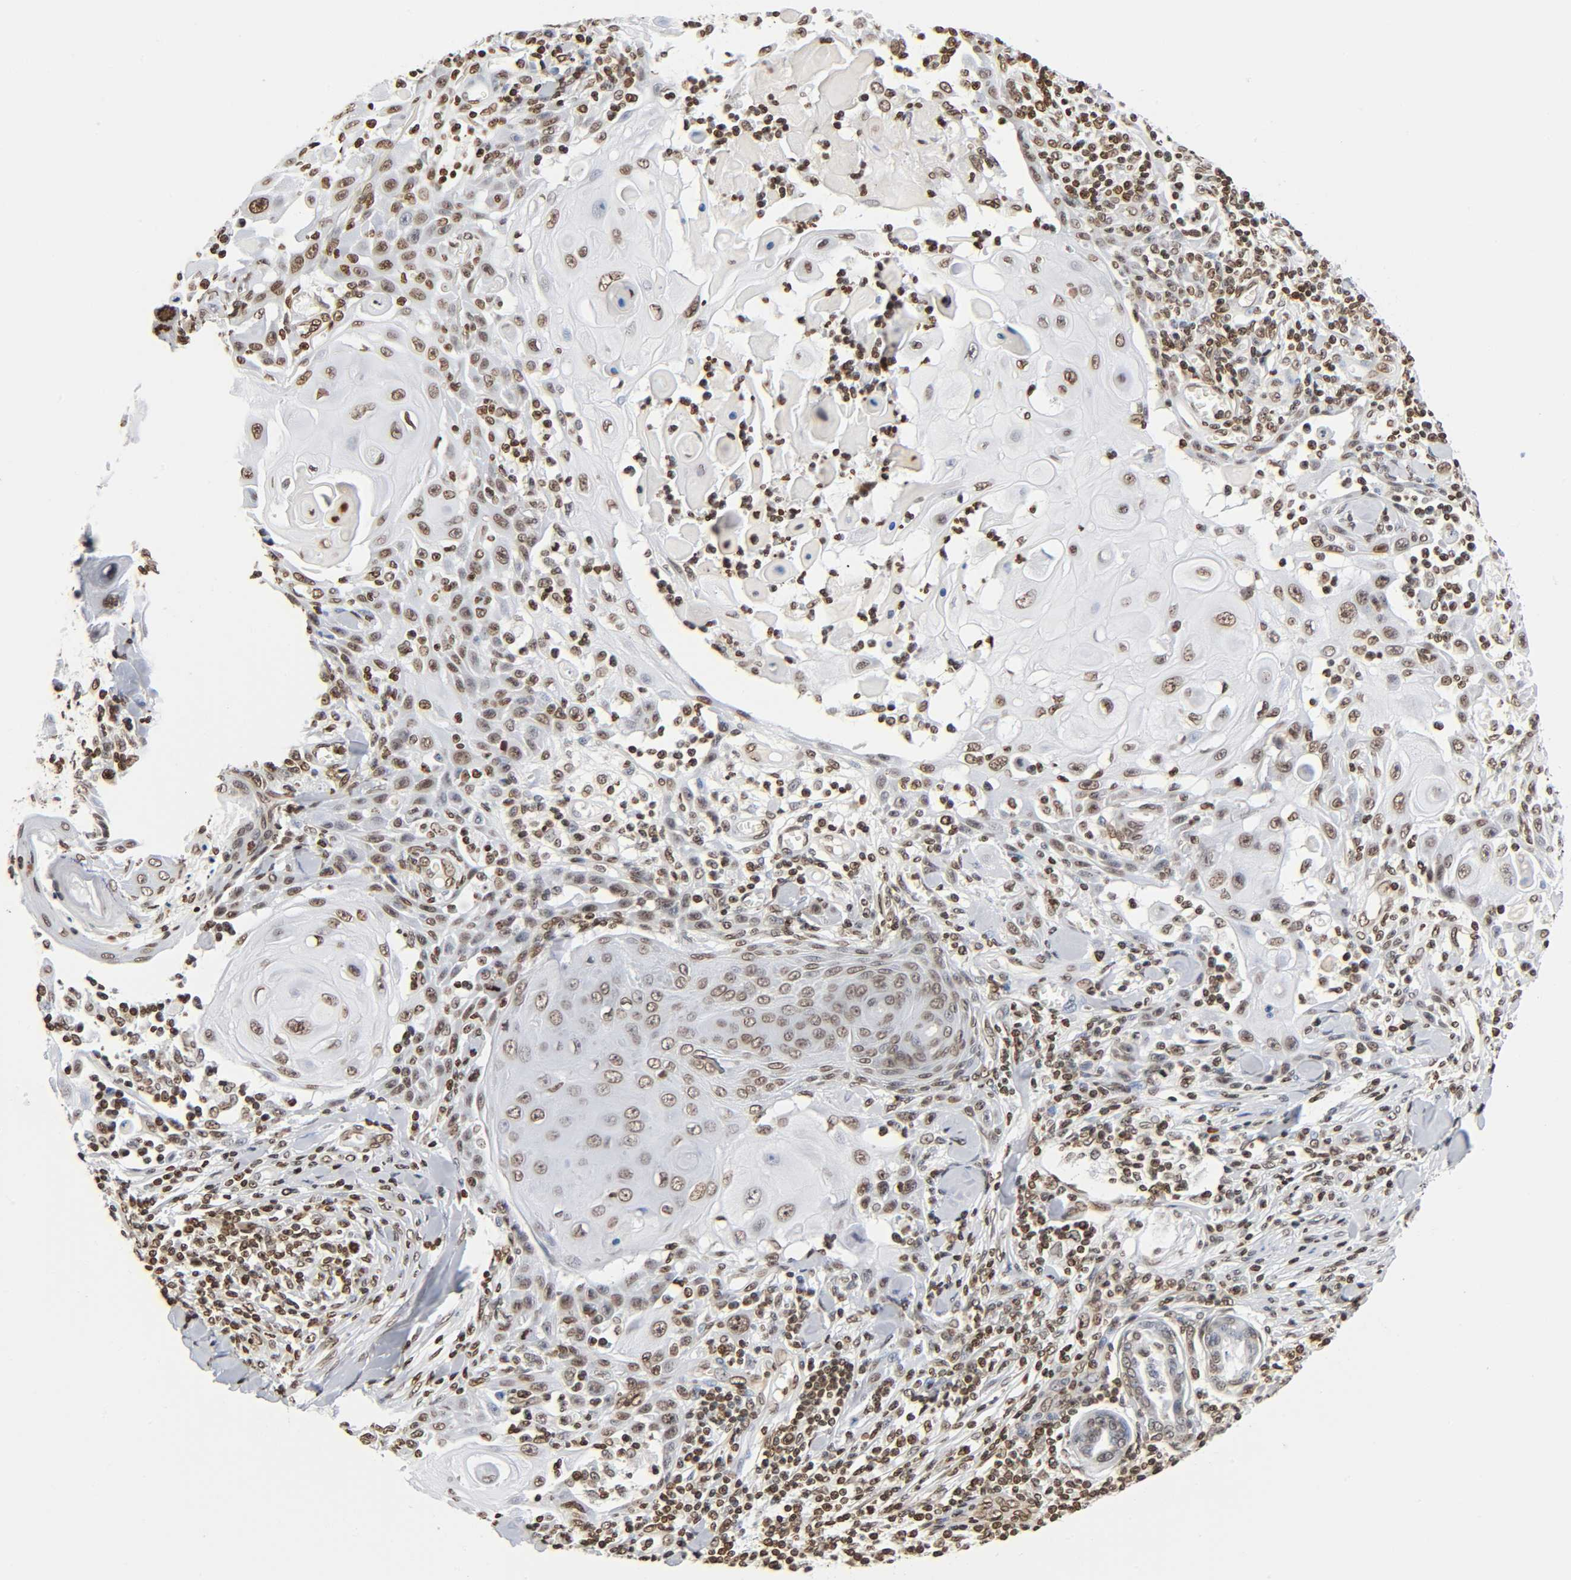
{"staining": {"intensity": "moderate", "quantity": ">75%", "location": "nuclear"}, "tissue": "skin cancer", "cell_type": "Tumor cells", "image_type": "cancer", "snomed": [{"axis": "morphology", "description": "Squamous cell carcinoma, NOS"}, {"axis": "topography", "description": "Skin"}], "caption": "The micrograph exhibits immunohistochemical staining of skin cancer. There is moderate nuclear expression is appreciated in approximately >75% of tumor cells. The protein of interest is stained brown, and the nuclei are stained in blue (DAB IHC with brightfield microscopy, high magnification).", "gene": "HOXA6", "patient": {"sex": "male", "age": 24}}